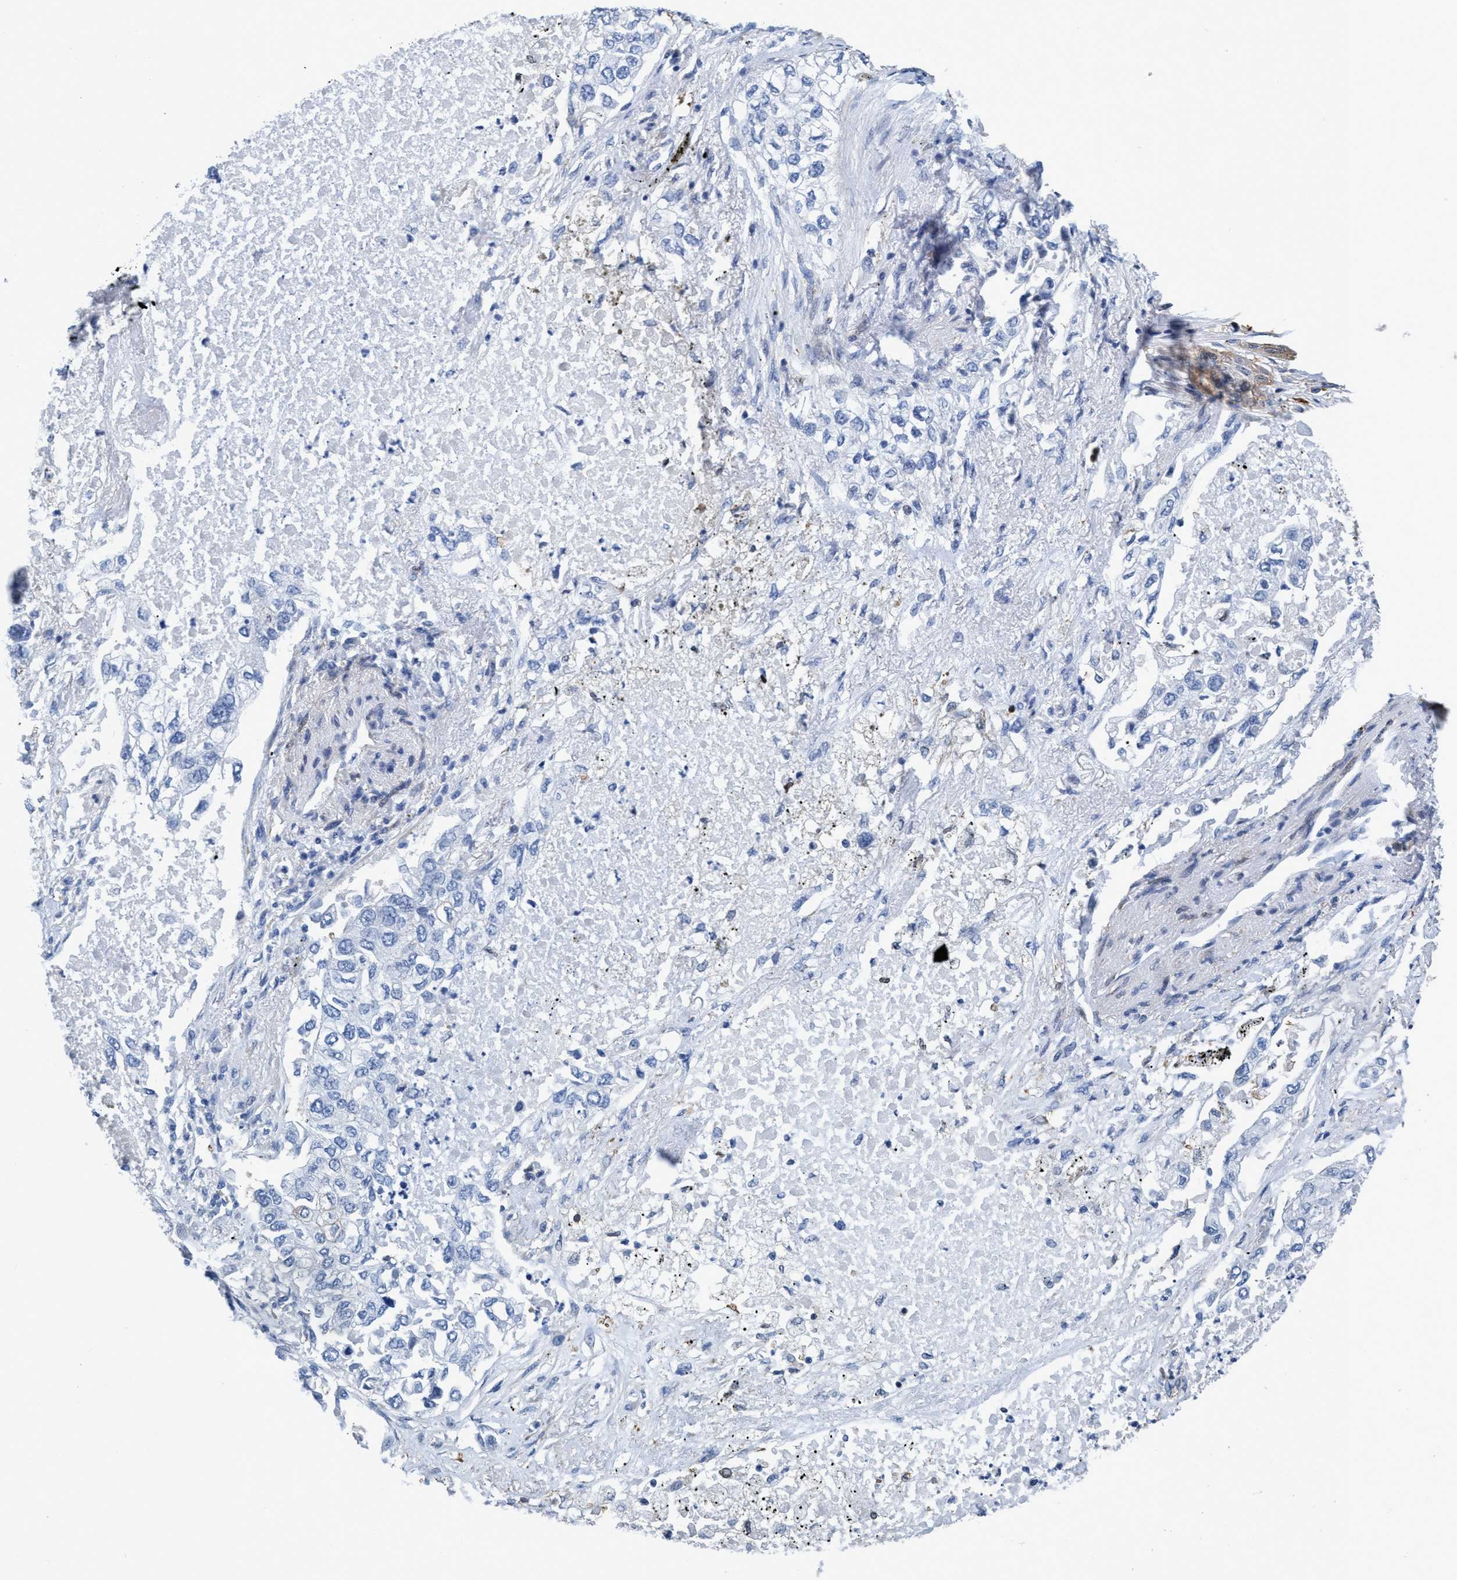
{"staining": {"intensity": "negative", "quantity": "none", "location": "none"}, "tissue": "lung cancer", "cell_type": "Tumor cells", "image_type": "cancer", "snomed": [{"axis": "morphology", "description": "Inflammation, NOS"}, {"axis": "morphology", "description": "Adenocarcinoma, NOS"}, {"axis": "topography", "description": "Lung"}], "caption": "IHC of lung cancer (adenocarcinoma) exhibits no expression in tumor cells.", "gene": "NMT1", "patient": {"sex": "male", "age": 63}}